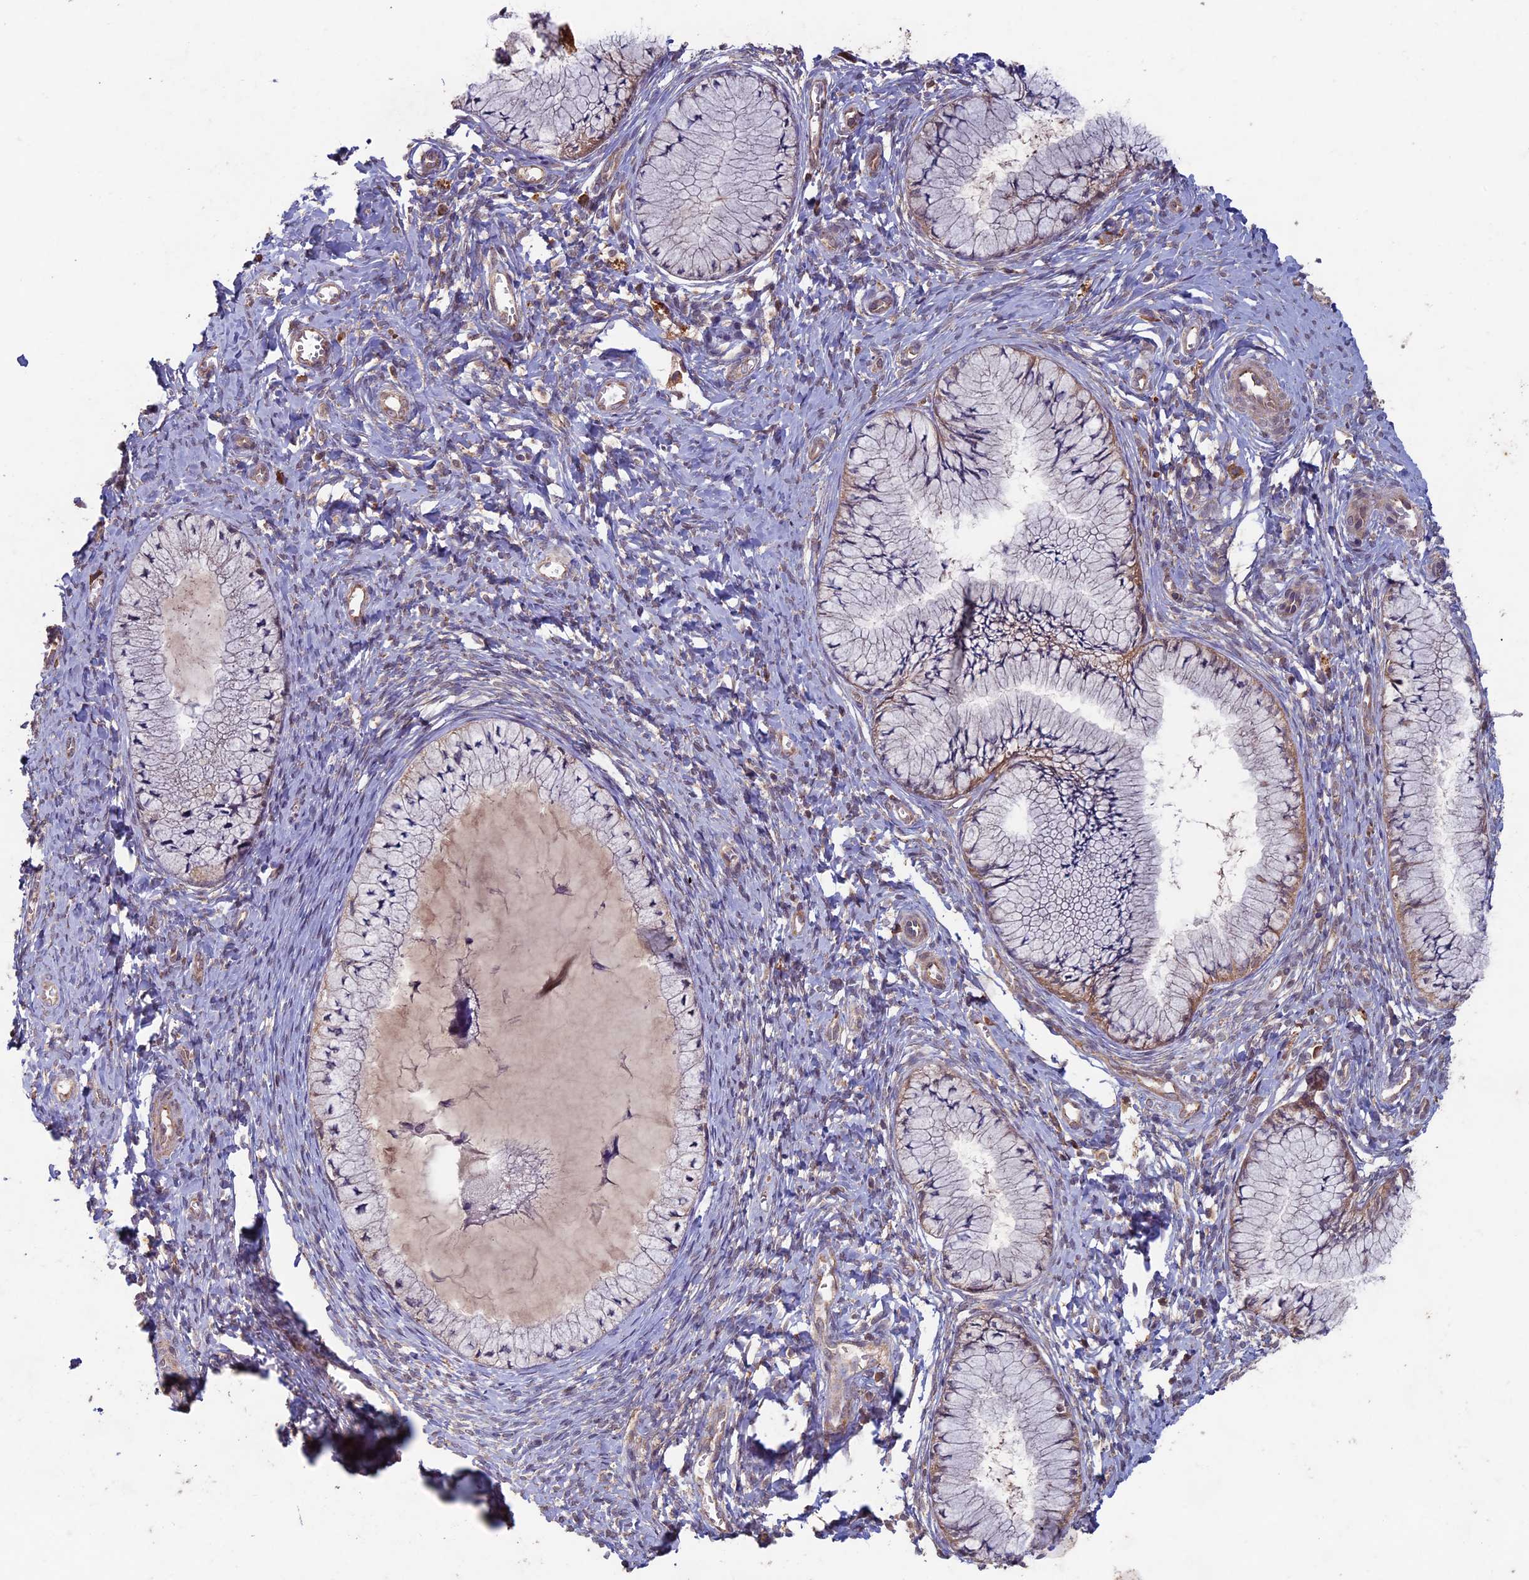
{"staining": {"intensity": "weak", "quantity": "<25%", "location": "cytoplasmic/membranous"}, "tissue": "cervix", "cell_type": "Glandular cells", "image_type": "normal", "snomed": [{"axis": "morphology", "description": "Normal tissue, NOS"}, {"axis": "topography", "description": "Cervix"}], "caption": "Protein analysis of normal cervix shows no significant positivity in glandular cells. (DAB immunohistochemistry (IHC) visualized using brightfield microscopy, high magnification).", "gene": "RCCD1", "patient": {"sex": "female", "age": 42}}